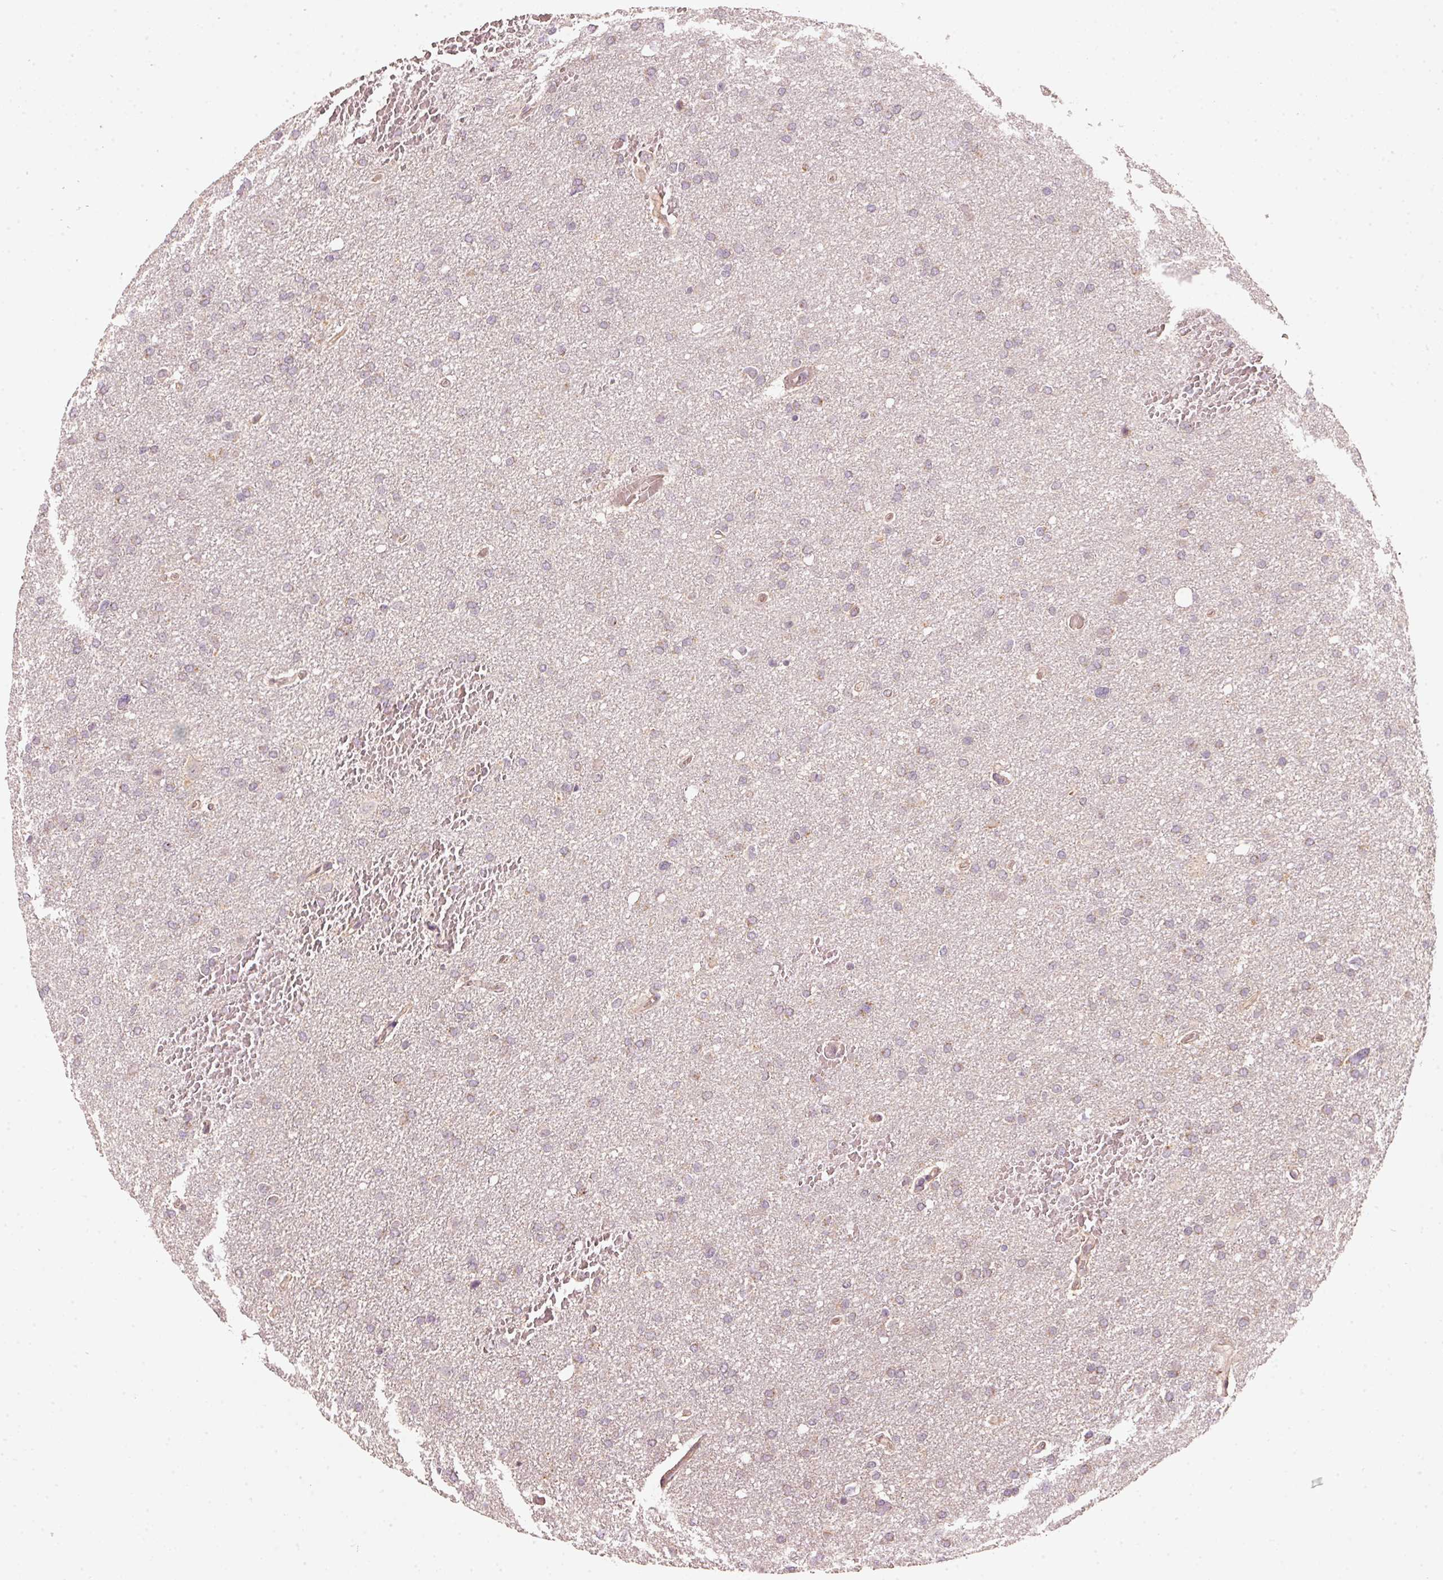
{"staining": {"intensity": "weak", "quantity": "25%-75%", "location": "cytoplasmic/membranous"}, "tissue": "glioma", "cell_type": "Tumor cells", "image_type": "cancer", "snomed": [{"axis": "morphology", "description": "Glioma, malignant, High grade"}, {"axis": "topography", "description": "Cerebral cortex"}], "caption": "Protein positivity by IHC displays weak cytoplasmic/membranous expression in about 25%-75% of tumor cells in malignant high-grade glioma.", "gene": "ARHGAP22", "patient": {"sex": "female", "age": 36}}